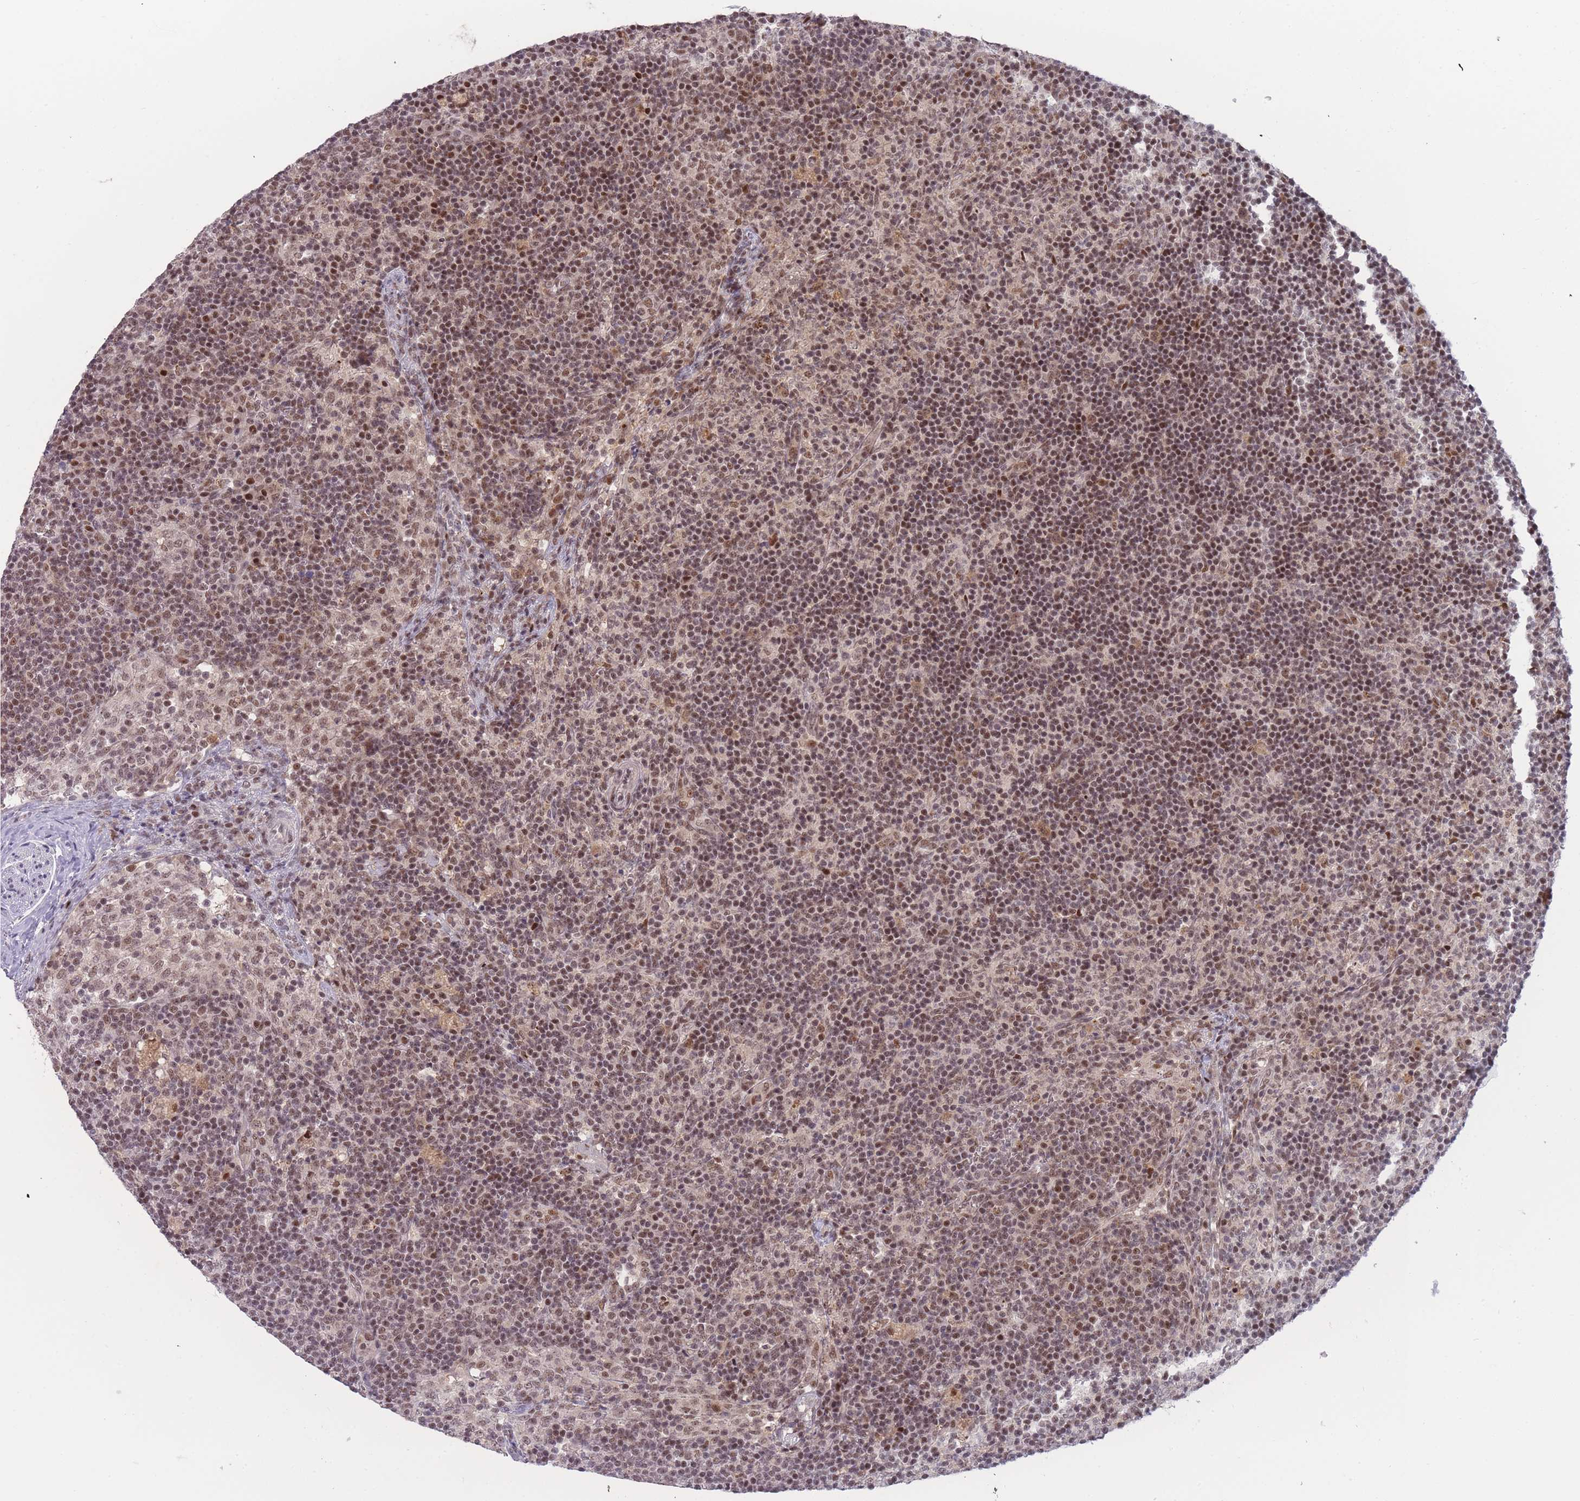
{"staining": {"intensity": "strong", "quantity": ">75%", "location": "nuclear"}, "tissue": "lymph node", "cell_type": "Non-germinal center cells", "image_type": "normal", "snomed": [{"axis": "morphology", "description": "Normal tissue, NOS"}, {"axis": "topography", "description": "Lymph node"}], "caption": "Brown immunohistochemical staining in normal lymph node demonstrates strong nuclear positivity in about >75% of non-germinal center cells. (Brightfield microscopy of DAB IHC at high magnification).", "gene": "DEAF1", "patient": {"sex": "female", "age": 30}}